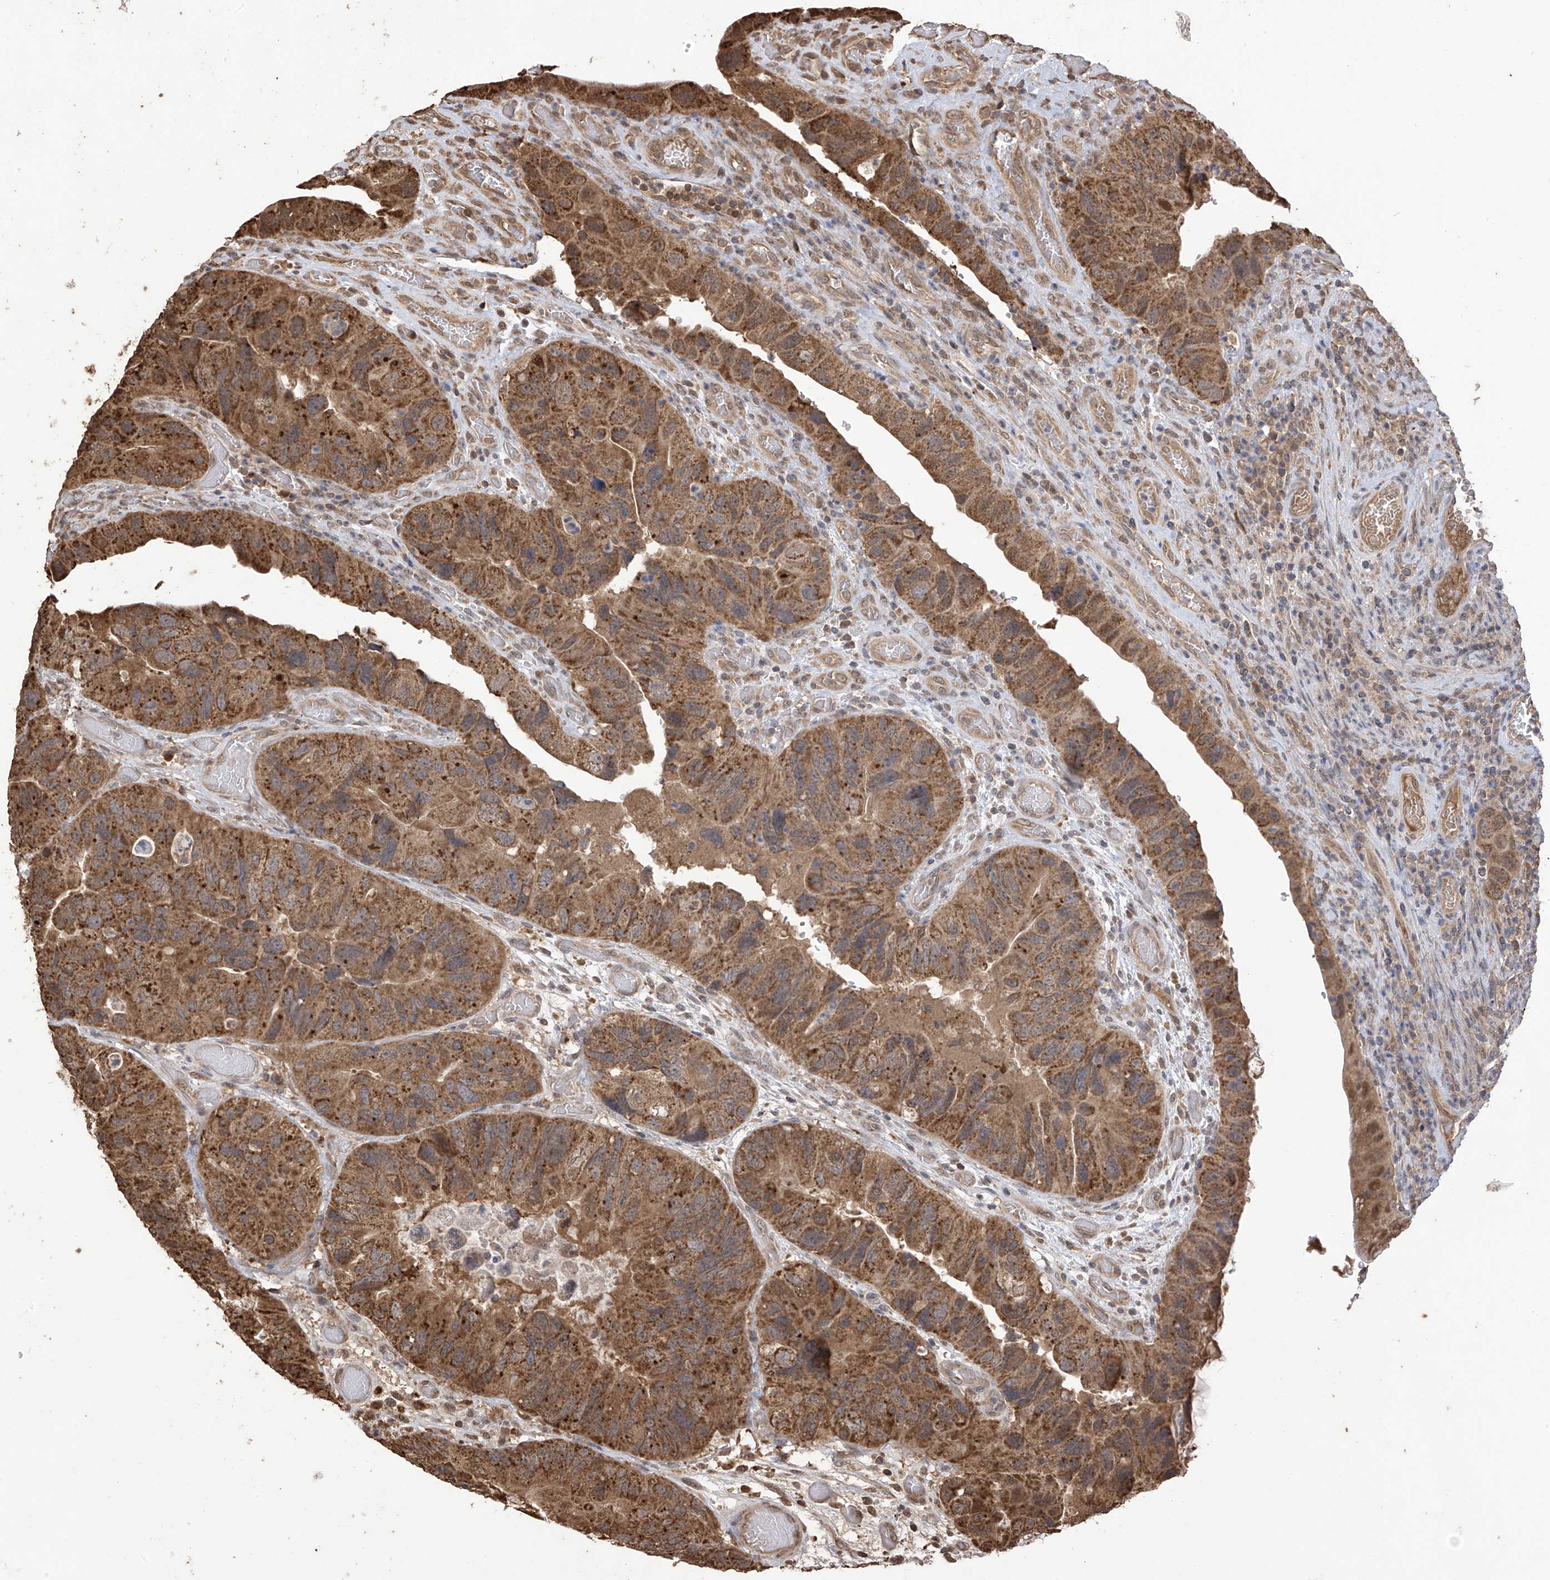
{"staining": {"intensity": "moderate", "quantity": ">75%", "location": "cytoplasmic/membranous"}, "tissue": "colorectal cancer", "cell_type": "Tumor cells", "image_type": "cancer", "snomed": [{"axis": "morphology", "description": "Adenocarcinoma, NOS"}, {"axis": "topography", "description": "Rectum"}], "caption": "An IHC photomicrograph of neoplastic tissue is shown. Protein staining in brown labels moderate cytoplasmic/membranous positivity in adenocarcinoma (colorectal) within tumor cells. (DAB = brown stain, brightfield microscopy at high magnification).", "gene": "PNPT1", "patient": {"sex": "male", "age": 63}}